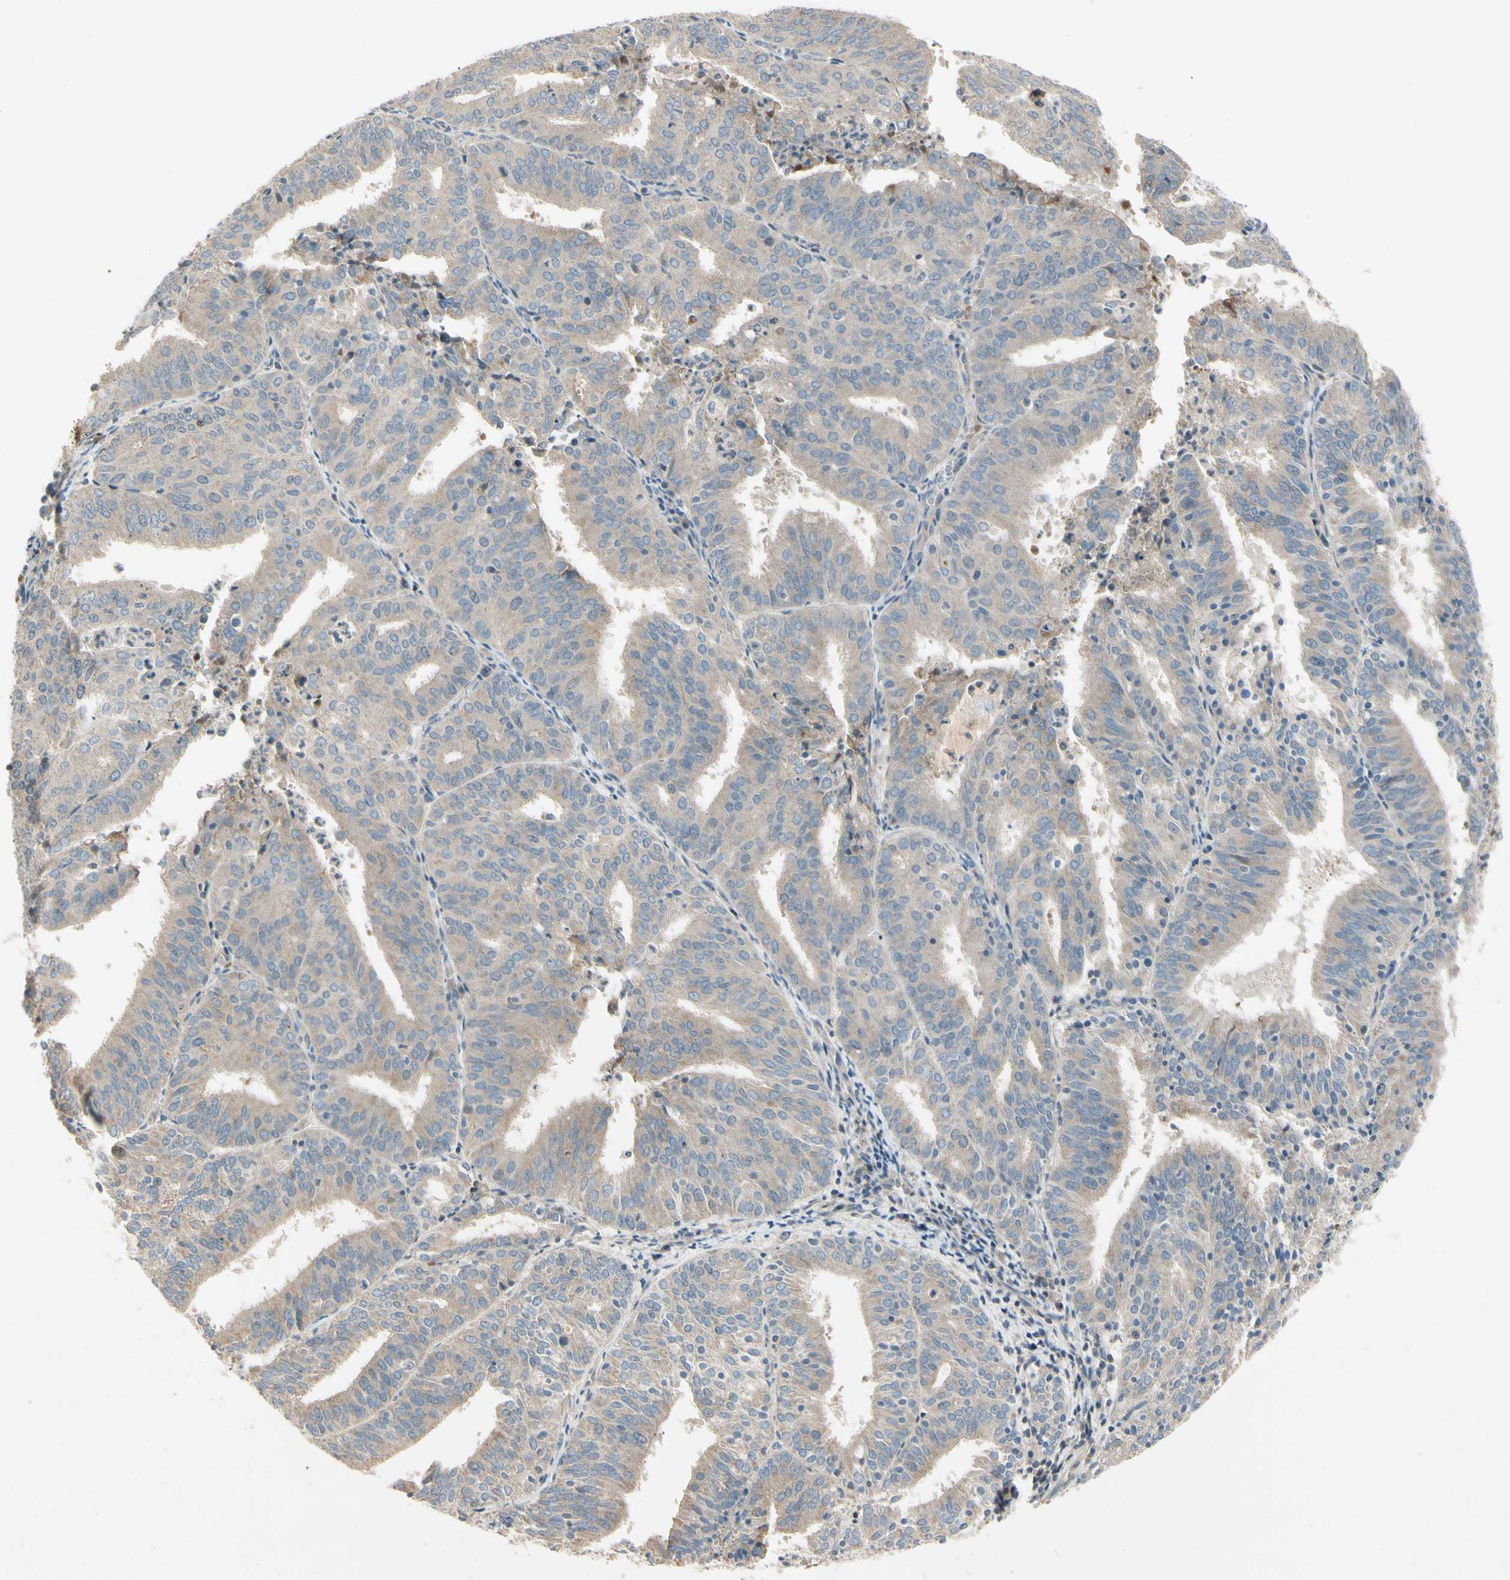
{"staining": {"intensity": "weak", "quantity": ">75%", "location": "cytoplasmic/membranous"}, "tissue": "endometrial cancer", "cell_type": "Tumor cells", "image_type": "cancer", "snomed": [{"axis": "morphology", "description": "Adenocarcinoma, NOS"}, {"axis": "topography", "description": "Uterus"}], "caption": "Protein analysis of adenocarcinoma (endometrial) tissue exhibits weak cytoplasmic/membranous staining in about >75% of tumor cells. (Stains: DAB in brown, nuclei in blue, Microscopy: brightfield microscopy at high magnification).", "gene": "ICAM5", "patient": {"sex": "female", "age": 60}}